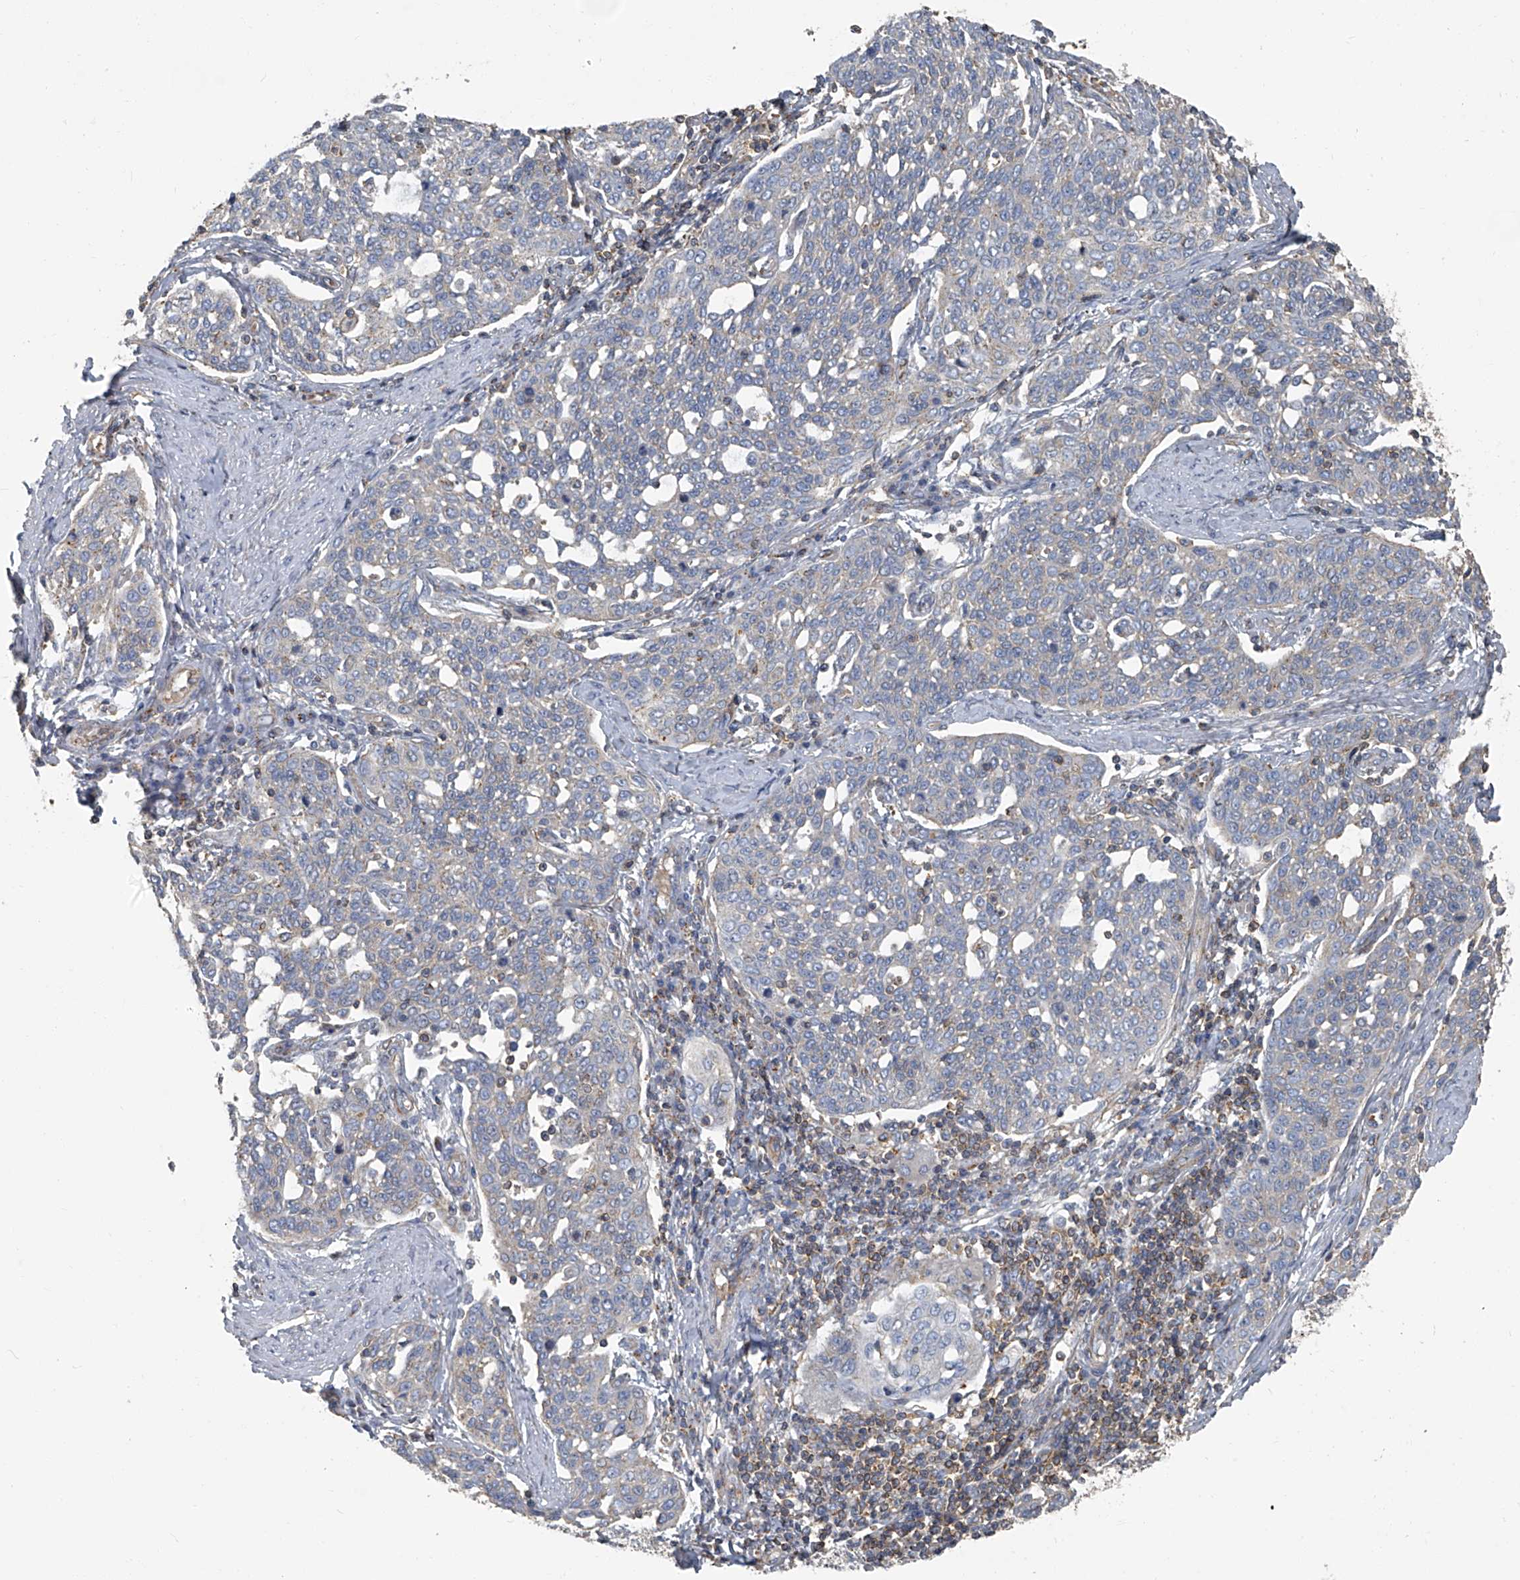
{"staining": {"intensity": "negative", "quantity": "none", "location": "none"}, "tissue": "cervical cancer", "cell_type": "Tumor cells", "image_type": "cancer", "snomed": [{"axis": "morphology", "description": "Squamous cell carcinoma, NOS"}, {"axis": "topography", "description": "Cervix"}], "caption": "Immunohistochemical staining of cervical cancer displays no significant staining in tumor cells.", "gene": "SEPTIN7", "patient": {"sex": "female", "age": 34}}